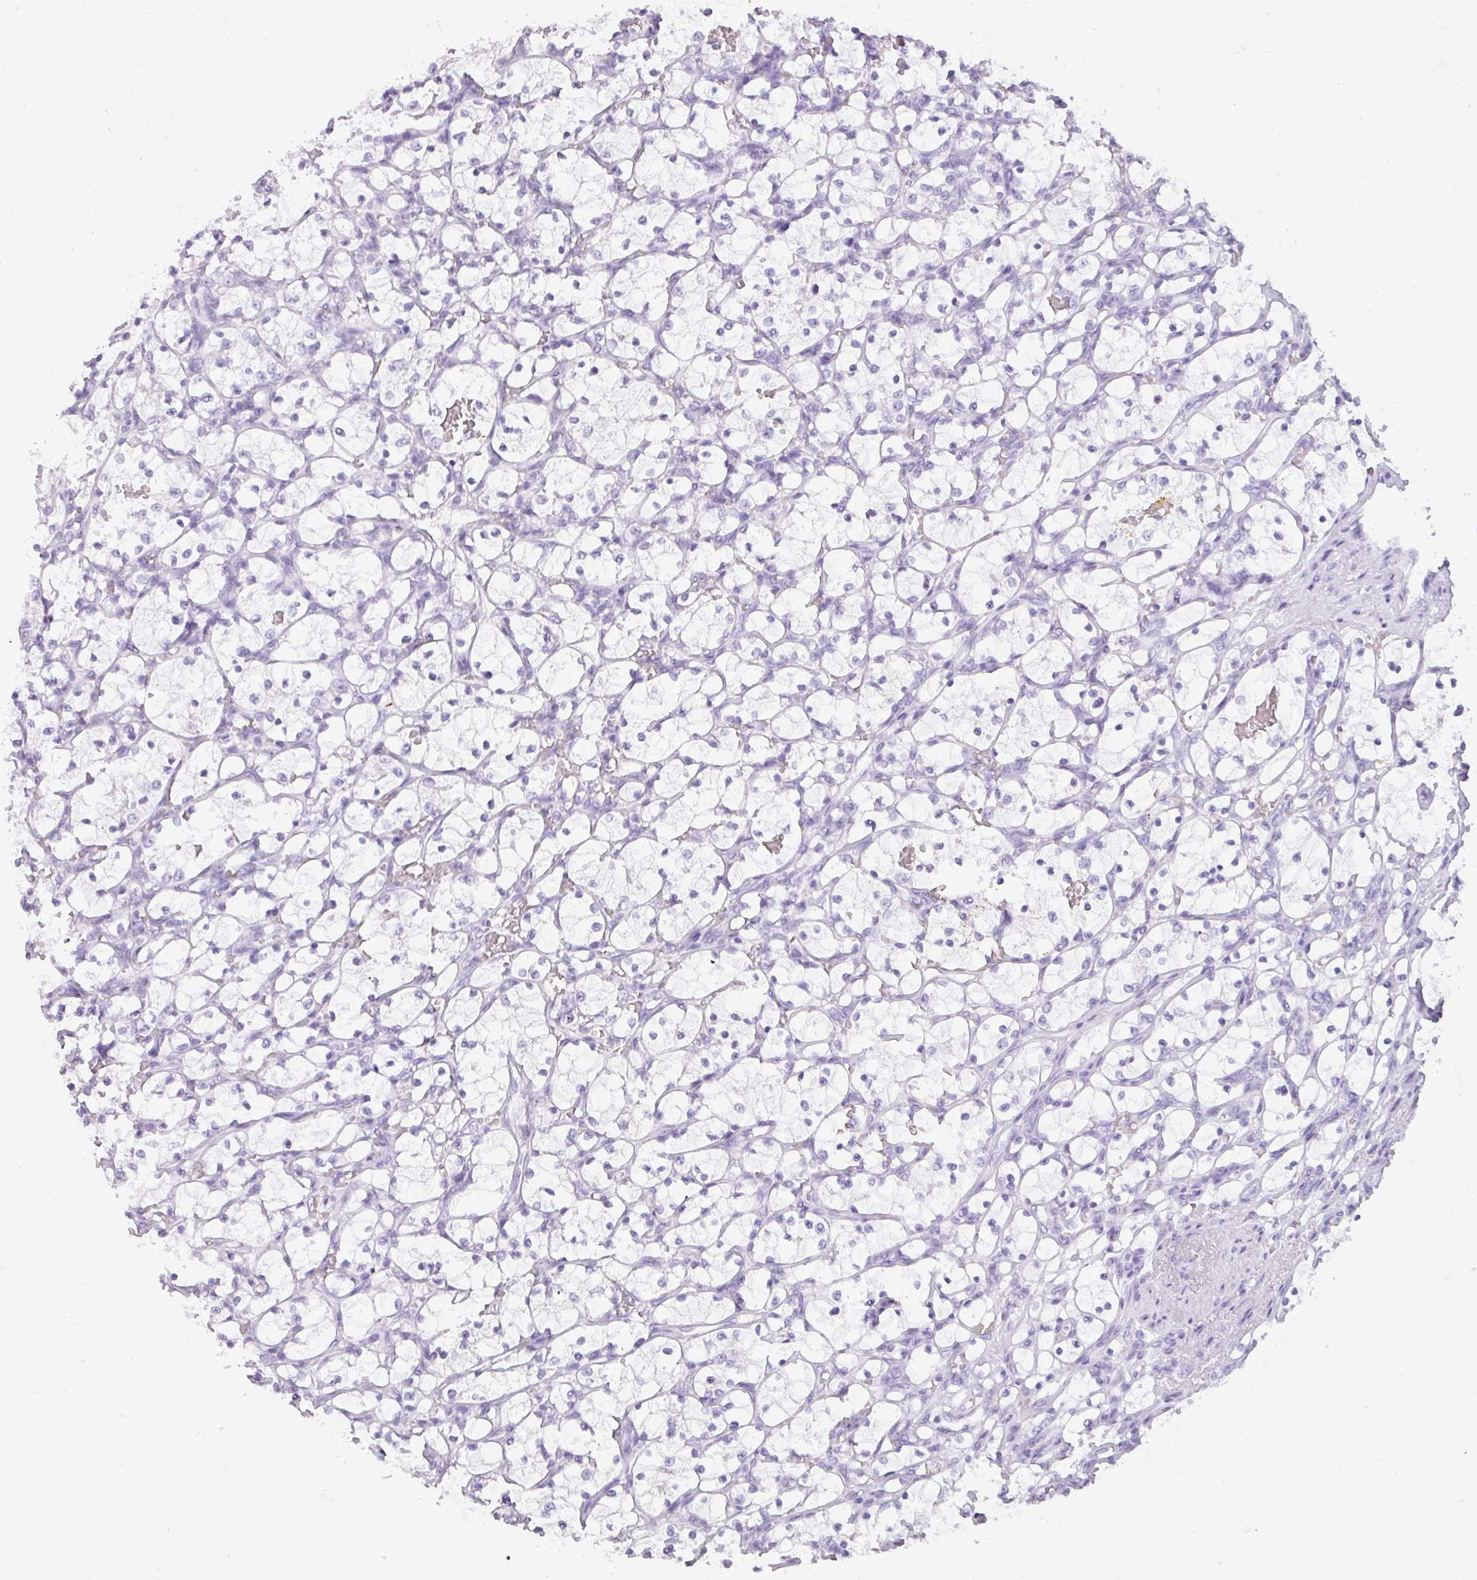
{"staining": {"intensity": "negative", "quantity": "none", "location": "none"}, "tissue": "renal cancer", "cell_type": "Tumor cells", "image_type": "cancer", "snomed": [{"axis": "morphology", "description": "Adenocarcinoma, NOS"}, {"axis": "topography", "description": "Kidney"}], "caption": "Immunohistochemistry of renal cancer (adenocarcinoma) exhibits no expression in tumor cells. (Brightfield microscopy of DAB immunohistochemistry (IHC) at high magnification).", "gene": "RBMY1F", "patient": {"sex": "female", "age": 69}}